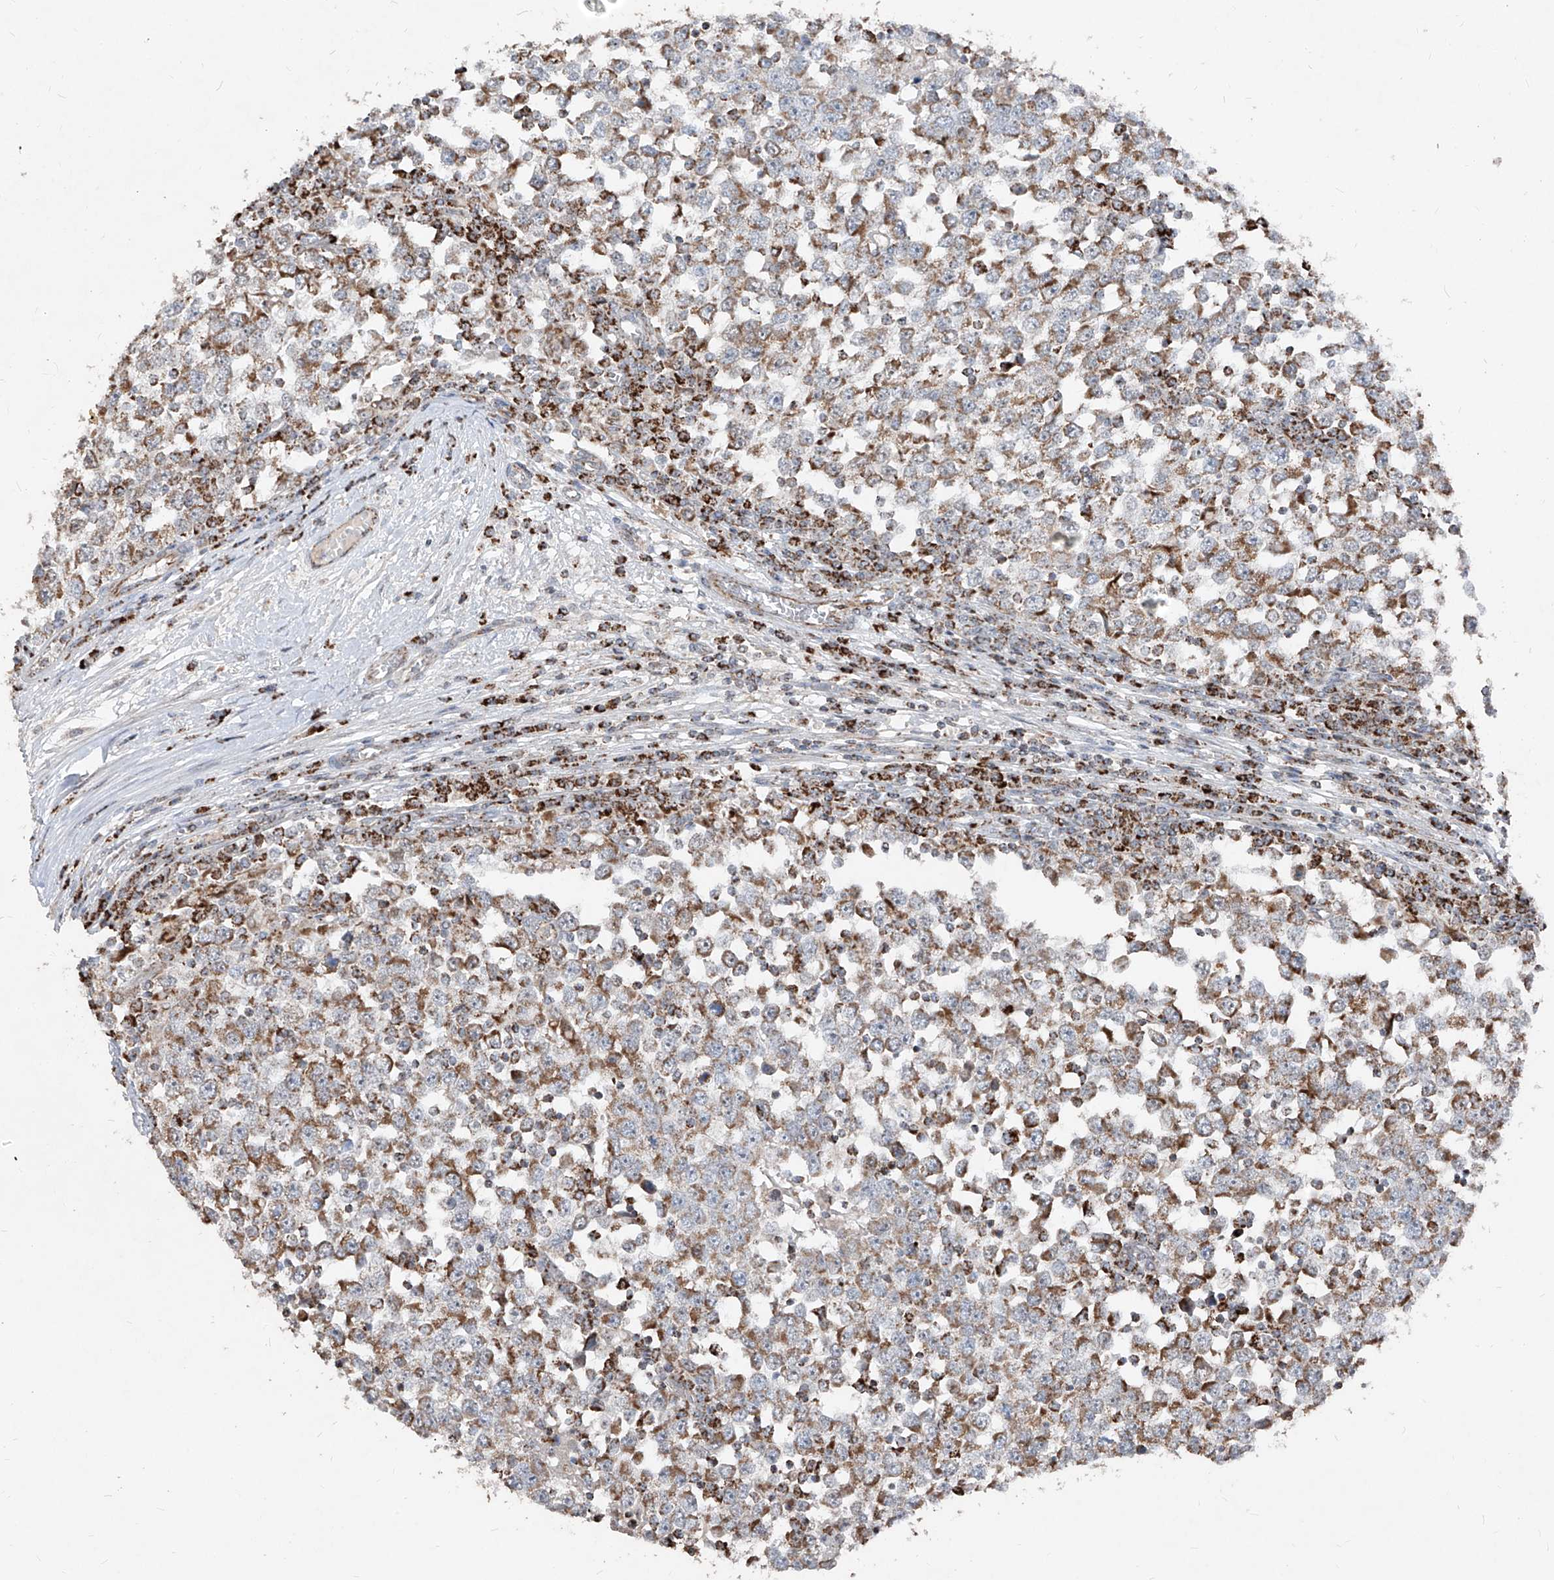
{"staining": {"intensity": "moderate", "quantity": ">75%", "location": "cytoplasmic/membranous"}, "tissue": "testis cancer", "cell_type": "Tumor cells", "image_type": "cancer", "snomed": [{"axis": "morphology", "description": "Seminoma, NOS"}, {"axis": "topography", "description": "Testis"}], "caption": "The image demonstrates immunohistochemical staining of testis cancer. There is moderate cytoplasmic/membranous staining is appreciated in about >75% of tumor cells.", "gene": "NDUFB3", "patient": {"sex": "male", "age": 65}}